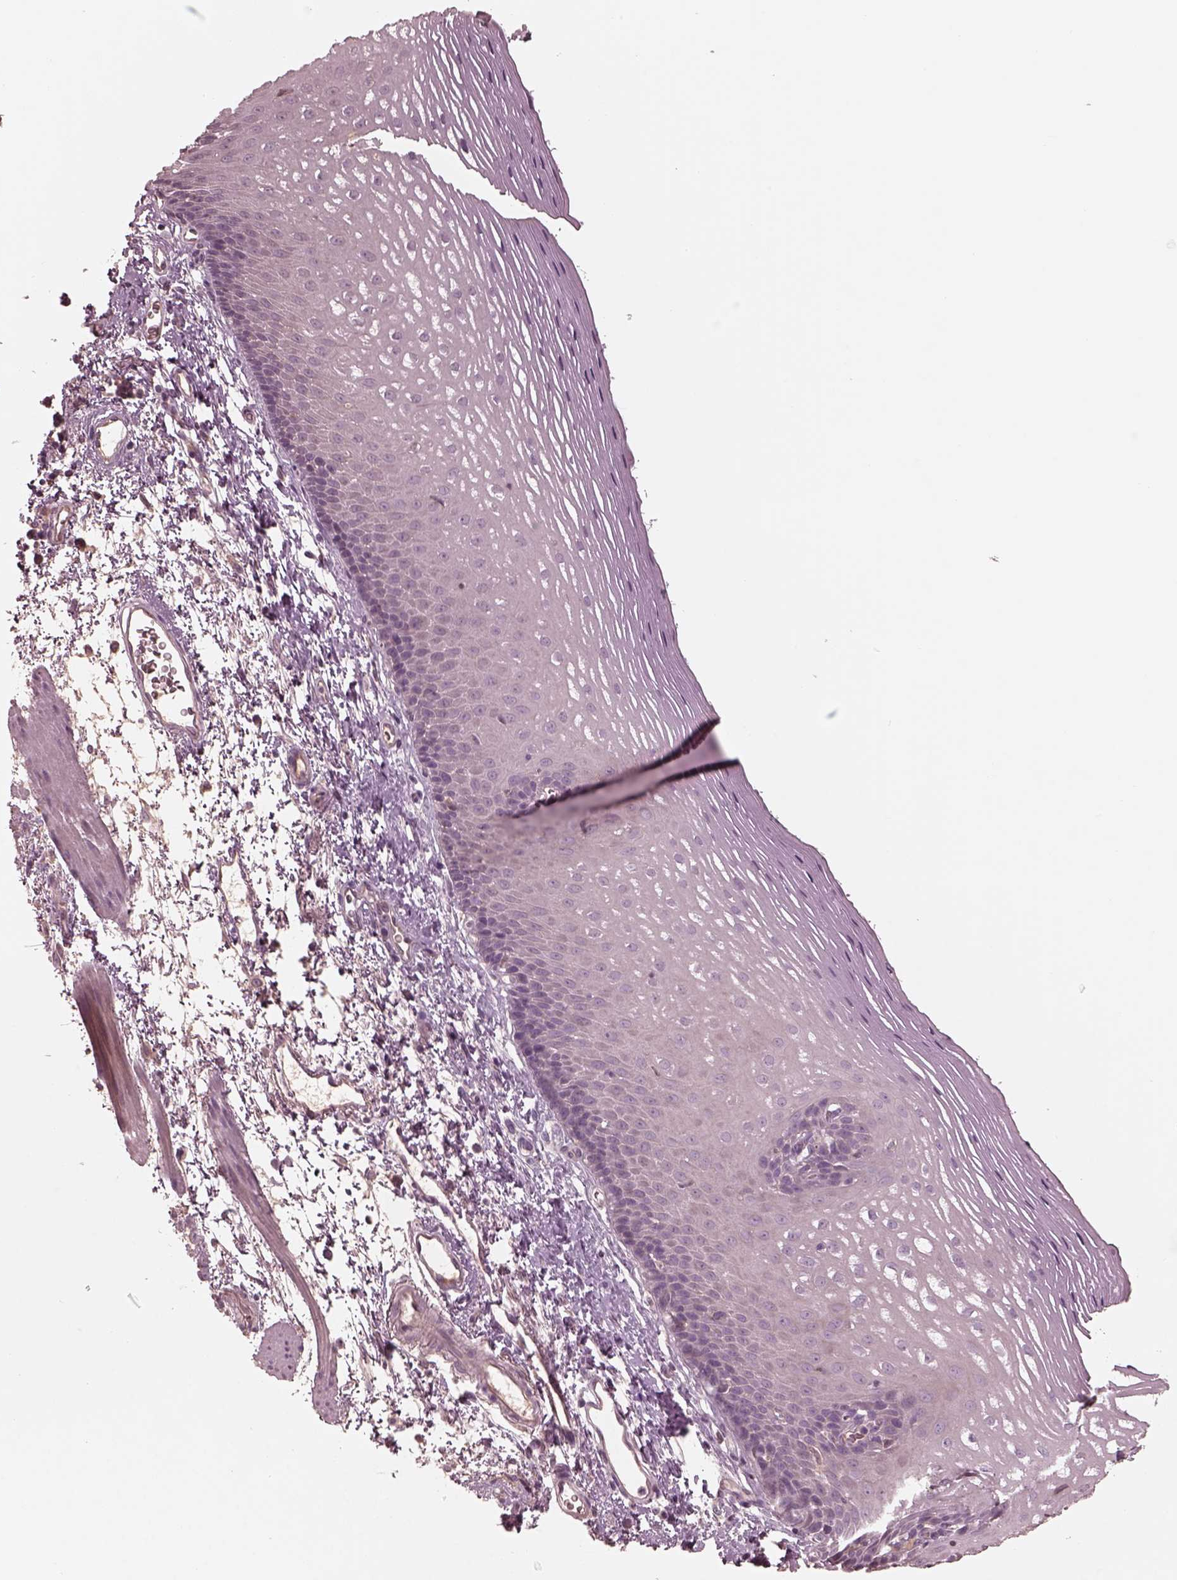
{"staining": {"intensity": "negative", "quantity": "none", "location": "none"}, "tissue": "esophagus", "cell_type": "Squamous epithelial cells", "image_type": "normal", "snomed": [{"axis": "morphology", "description": "Normal tissue, NOS"}, {"axis": "topography", "description": "Esophagus"}], "caption": "Immunohistochemistry (IHC) of normal human esophagus demonstrates no positivity in squamous epithelial cells.", "gene": "VWA5B1", "patient": {"sex": "male", "age": 76}}